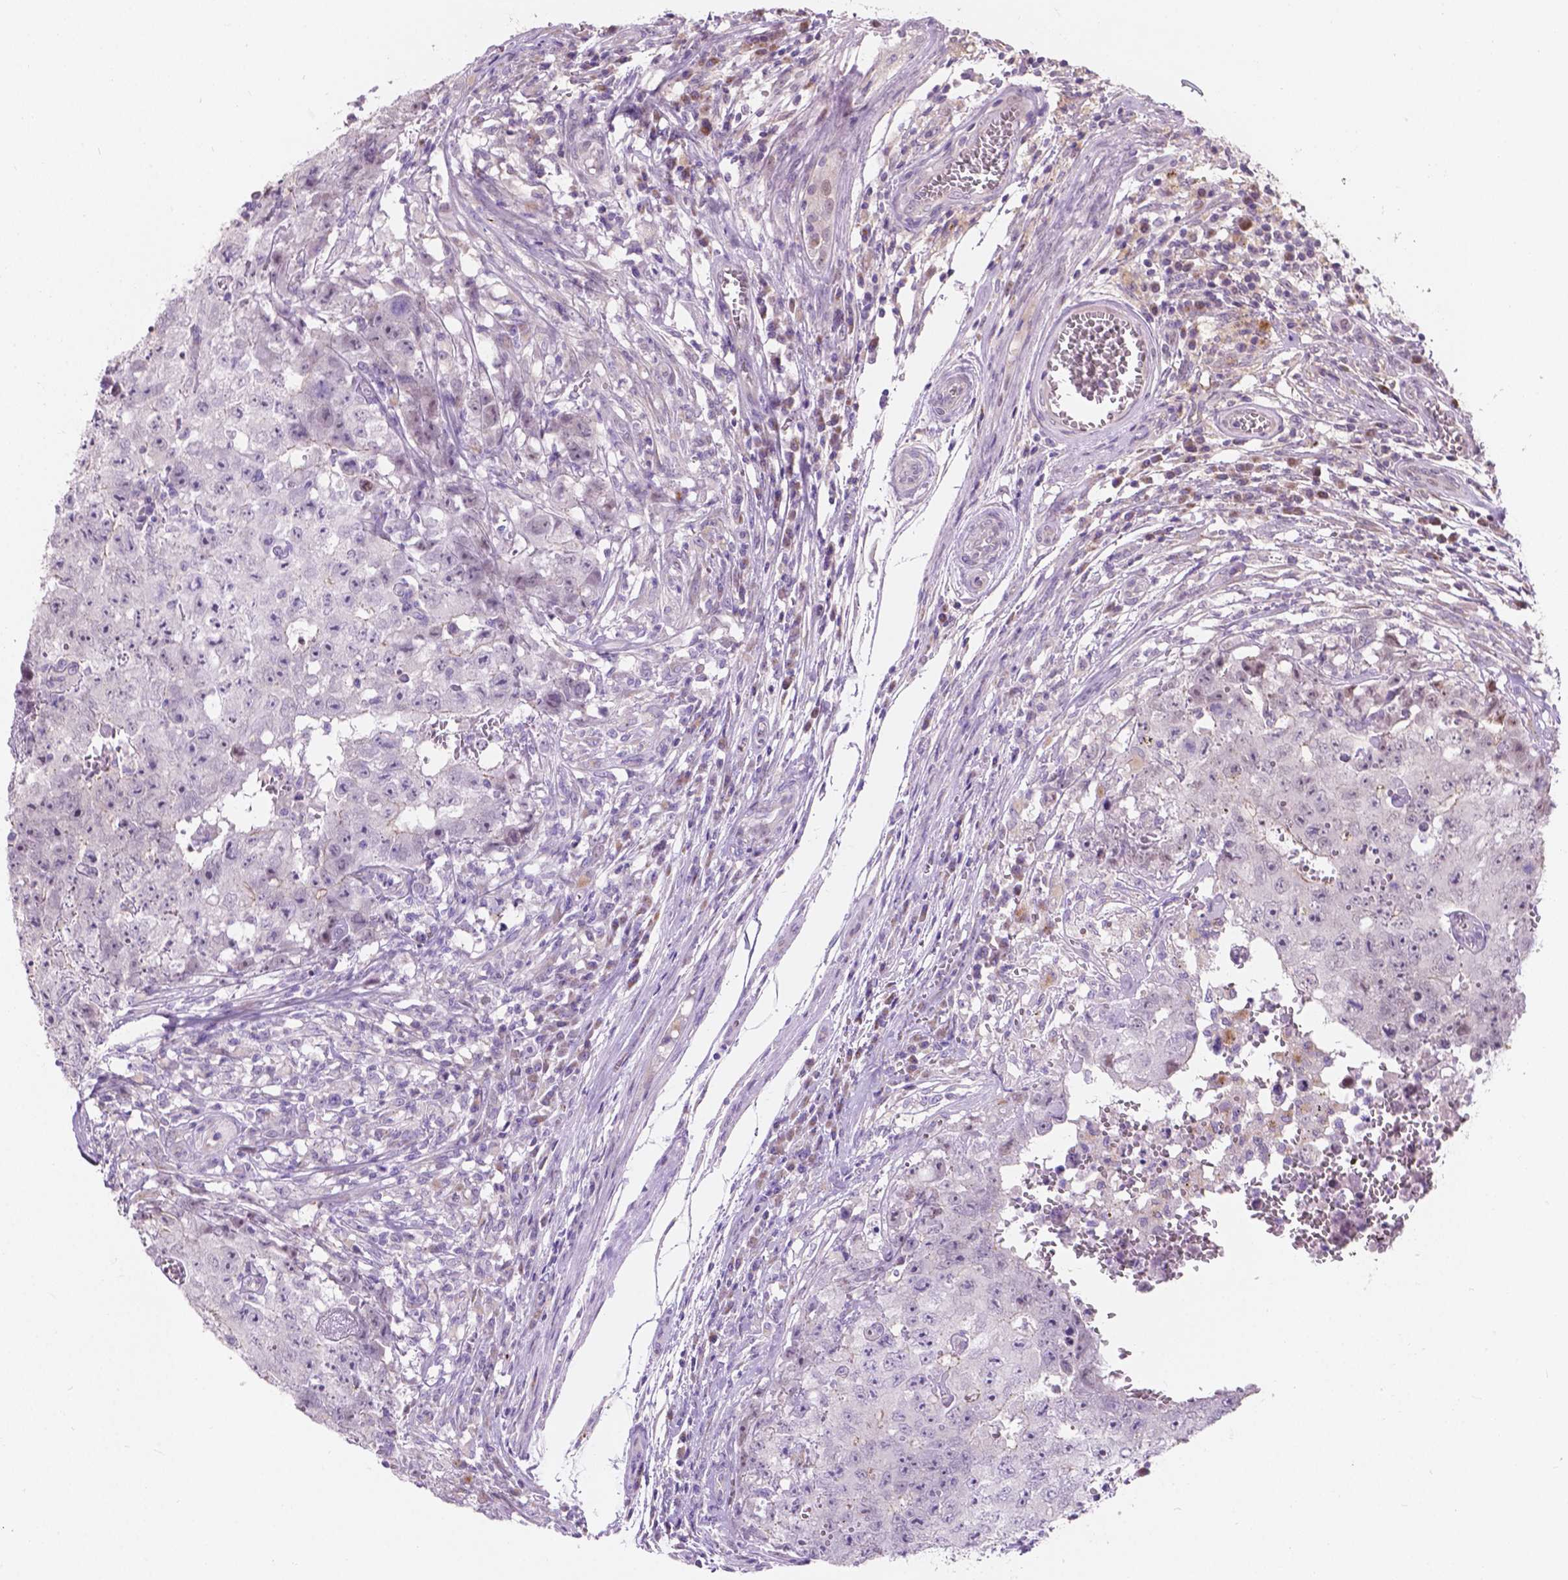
{"staining": {"intensity": "negative", "quantity": "none", "location": "none"}, "tissue": "testis cancer", "cell_type": "Tumor cells", "image_type": "cancer", "snomed": [{"axis": "morphology", "description": "Carcinoma, Embryonal, NOS"}, {"axis": "topography", "description": "Testis"}], "caption": "IHC photomicrograph of embryonal carcinoma (testis) stained for a protein (brown), which demonstrates no staining in tumor cells. (Stains: DAB immunohistochemistry (IHC) with hematoxylin counter stain, Microscopy: brightfield microscopy at high magnification).", "gene": "MYH14", "patient": {"sex": "male", "age": 36}}